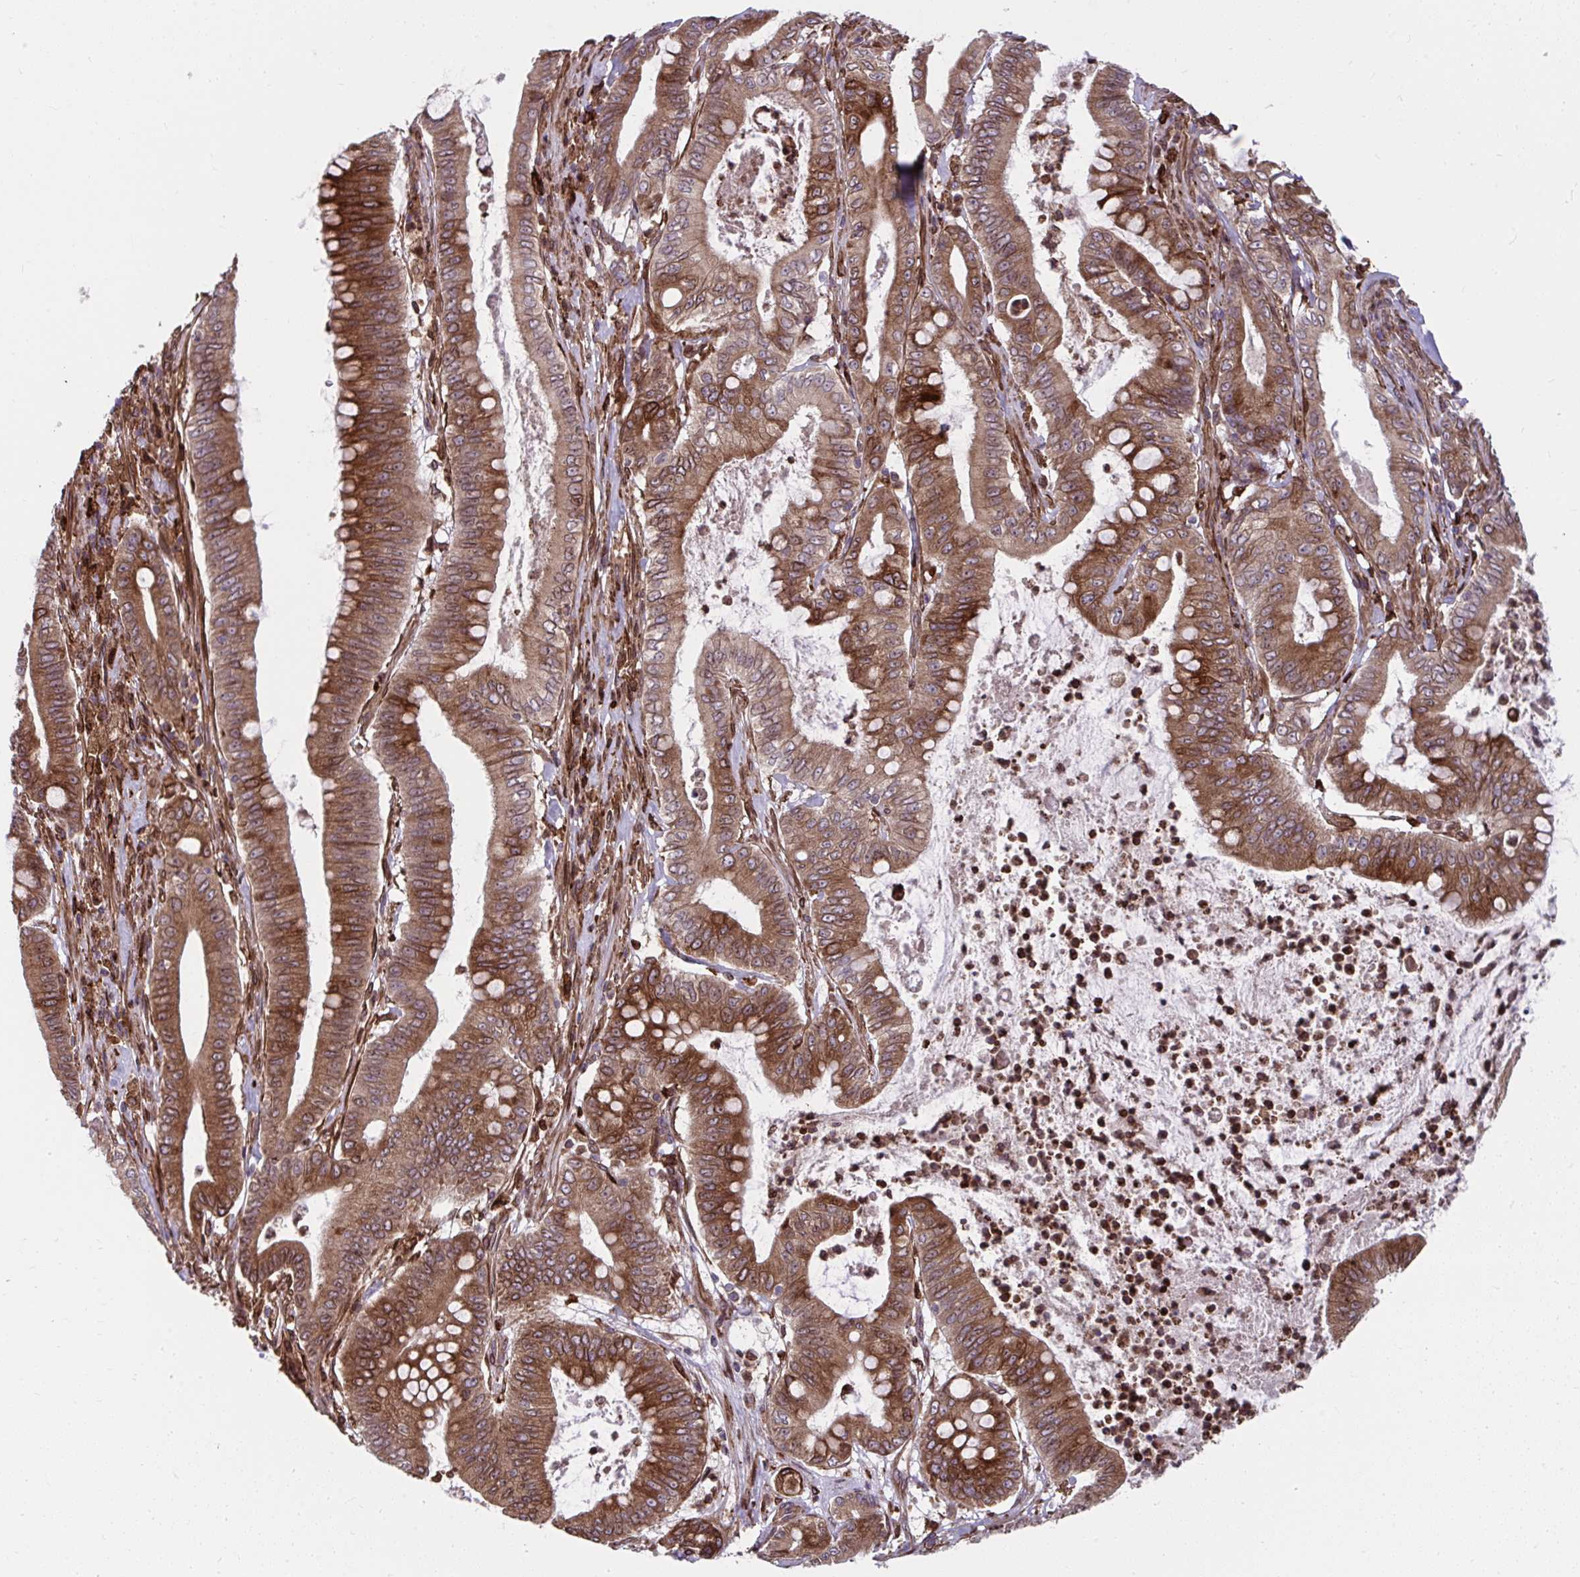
{"staining": {"intensity": "strong", "quantity": "25%-75%", "location": "cytoplasmic/membranous"}, "tissue": "pancreatic cancer", "cell_type": "Tumor cells", "image_type": "cancer", "snomed": [{"axis": "morphology", "description": "Adenocarcinoma, NOS"}, {"axis": "topography", "description": "Pancreas"}], "caption": "This histopathology image displays immunohistochemistry (IHC) staining of pancreatic adenocarcinoma, with high strong cytoplasmic/membranous positivity in about 25%-75% of tumor cells.", "gene": "STIM2", "patient": {"sex": "male", "age": 71}}